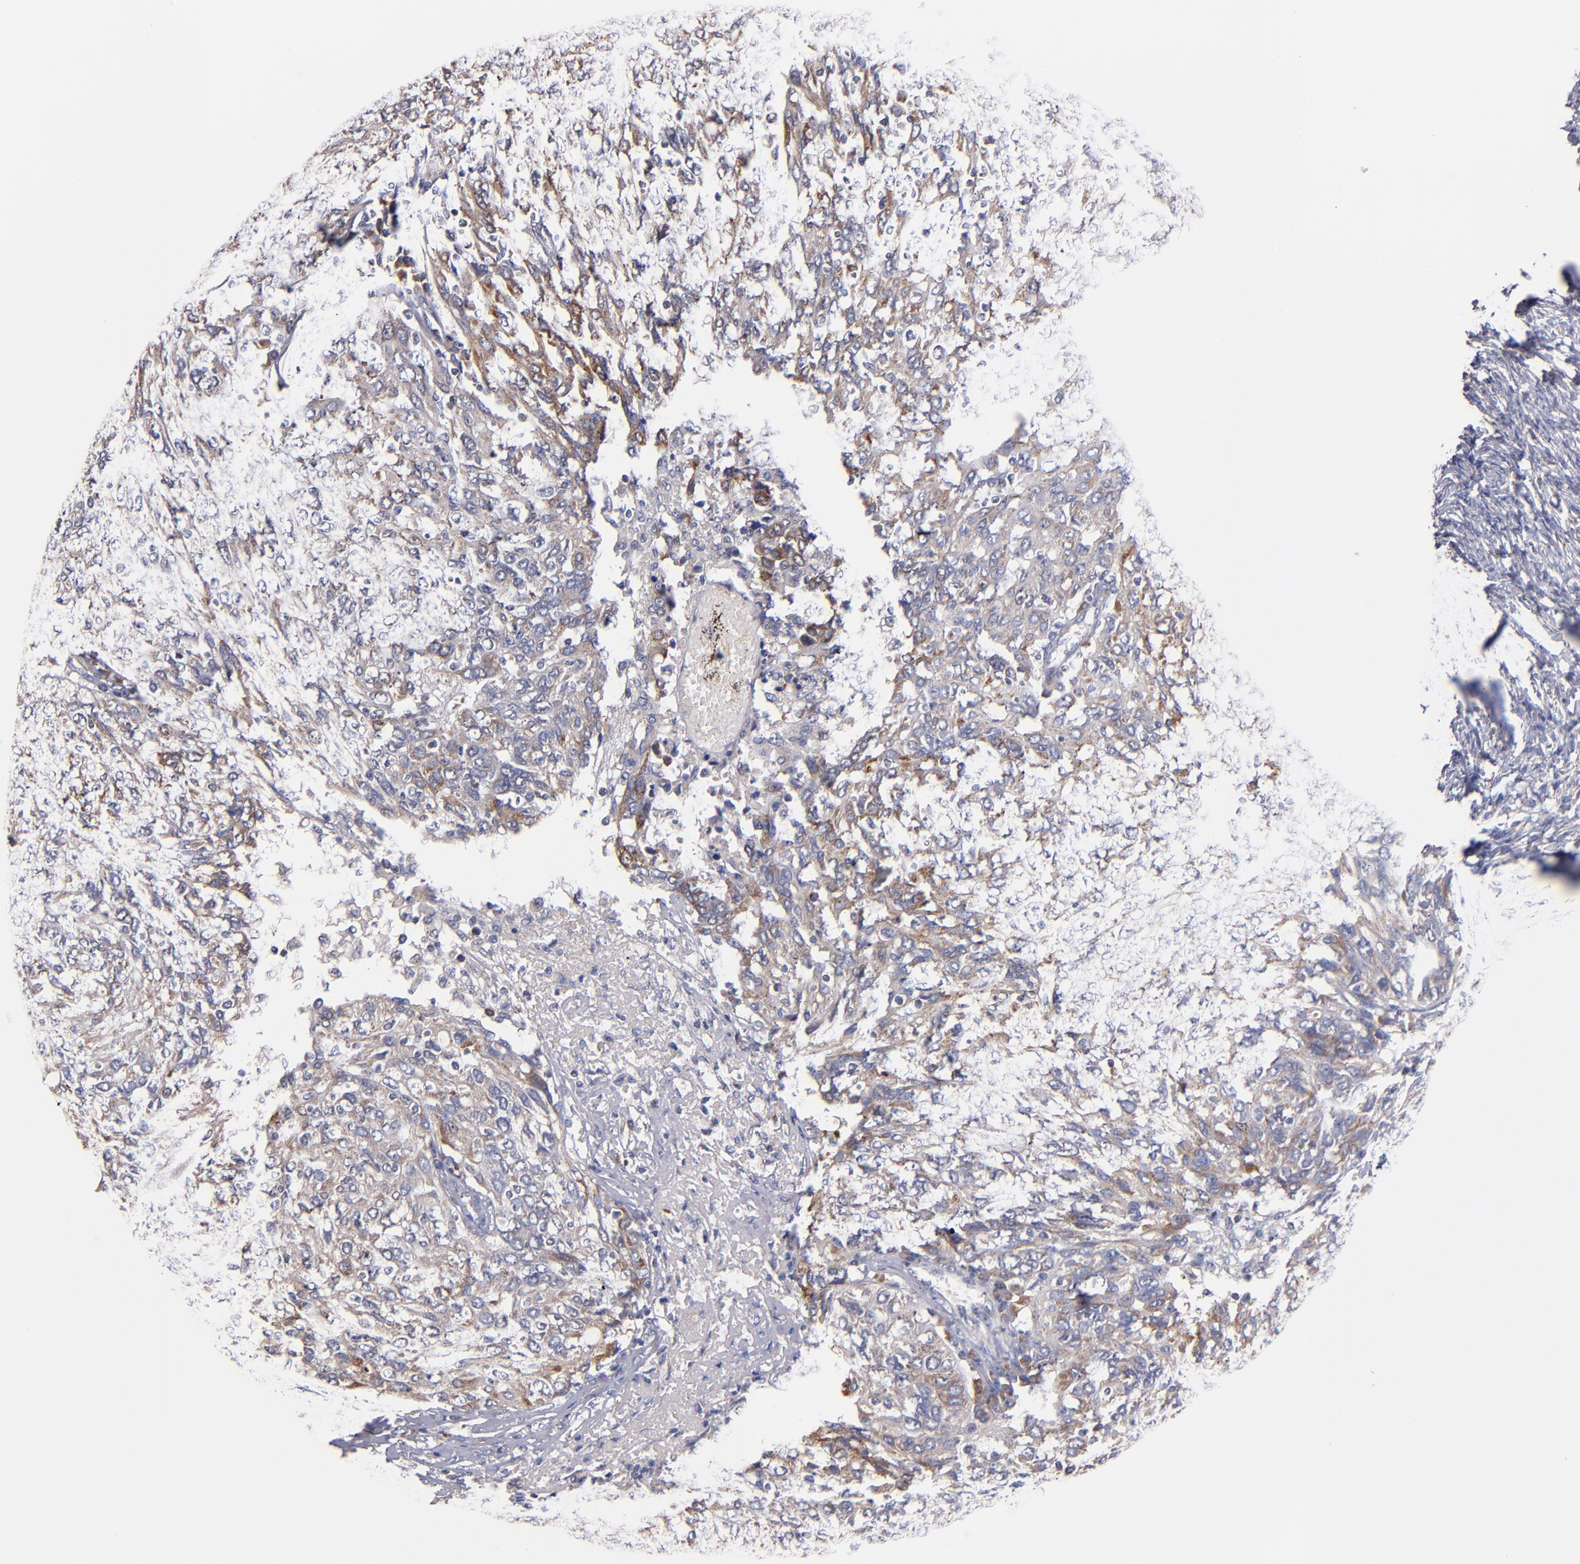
{"staining": {"intensity": "weak", "quantity": ">75%", "location": "cytoplasmic/membranous"}, "tissue": "ovarian cancer", "cell_type": "Tumor cells", "image_type": "cancer", "snomed": [{"axis": "morphology", "description": "Carcinoma, endometroid"}, {"axis": "topography", "description": "Ovary"}], "caption": "Brown immunohistochemical staining in human ovarian endometroid carcinoma reveals weak cytoplasmic/membranous expression in about >75% of tumor cells.", "gene": "DIABLO", "patient": {"sex": "female", "age": 50}}